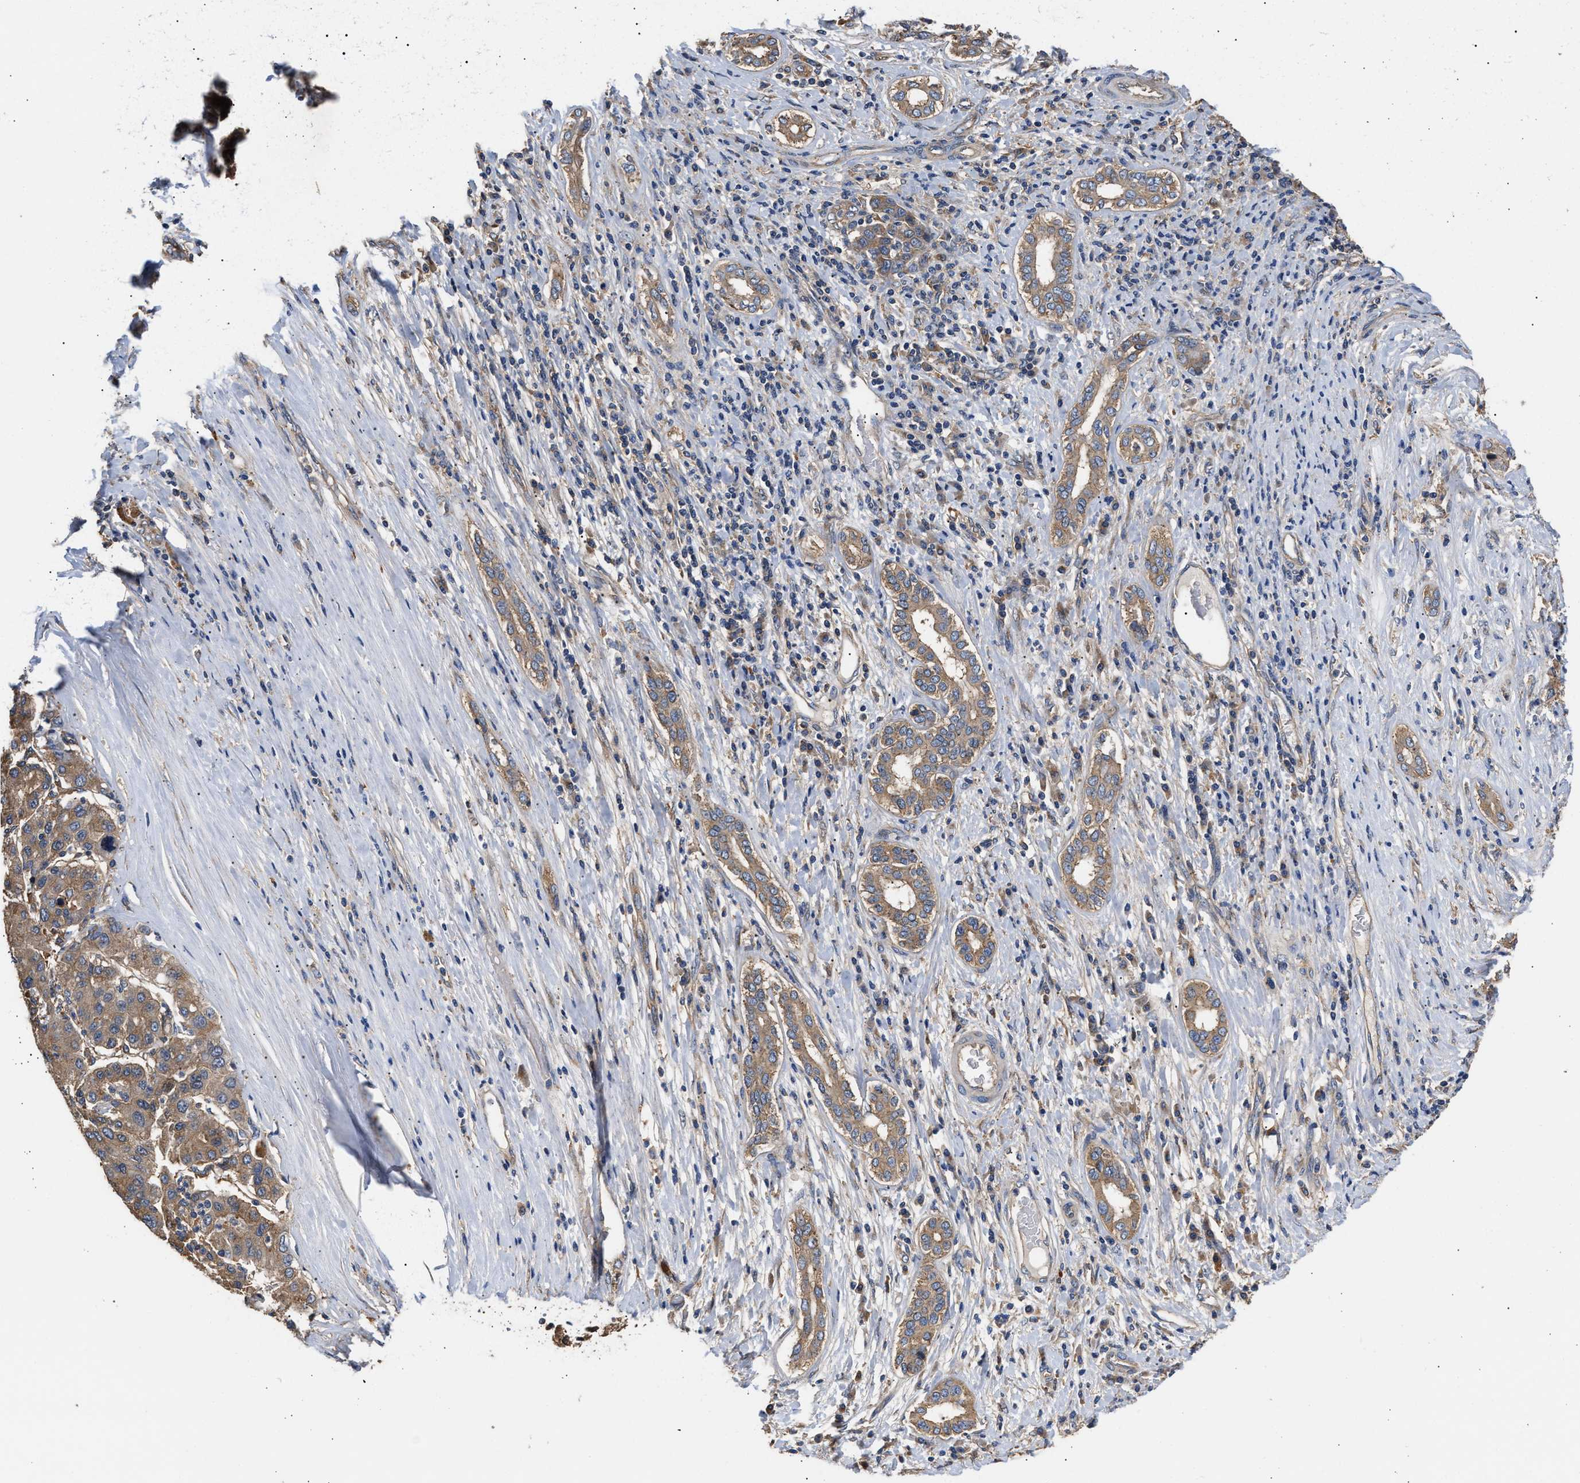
{"staining": {"intensity": "moderate", "quantity": ">75%", "location": "cytoplasmic/membranous"}, "tissue": "liver cancer", "cell_type": "Tumor cells", "image_type": "cancer", "snomed": [{"axis": "morphology", "description": "Carcinoma, Hepatocellular, NOS"}, {"axis": "topography", "description": "Liver"}], "caption": "There is medium levels of moderate cytoplasmic/membranous expression in tumor cells of liver cancer (hepatocellular carcinoma), as demonstrated by immunohistochemical staining (brown color).", "gene": "KLB", "patient": {"sex": "male", "age": 65}}